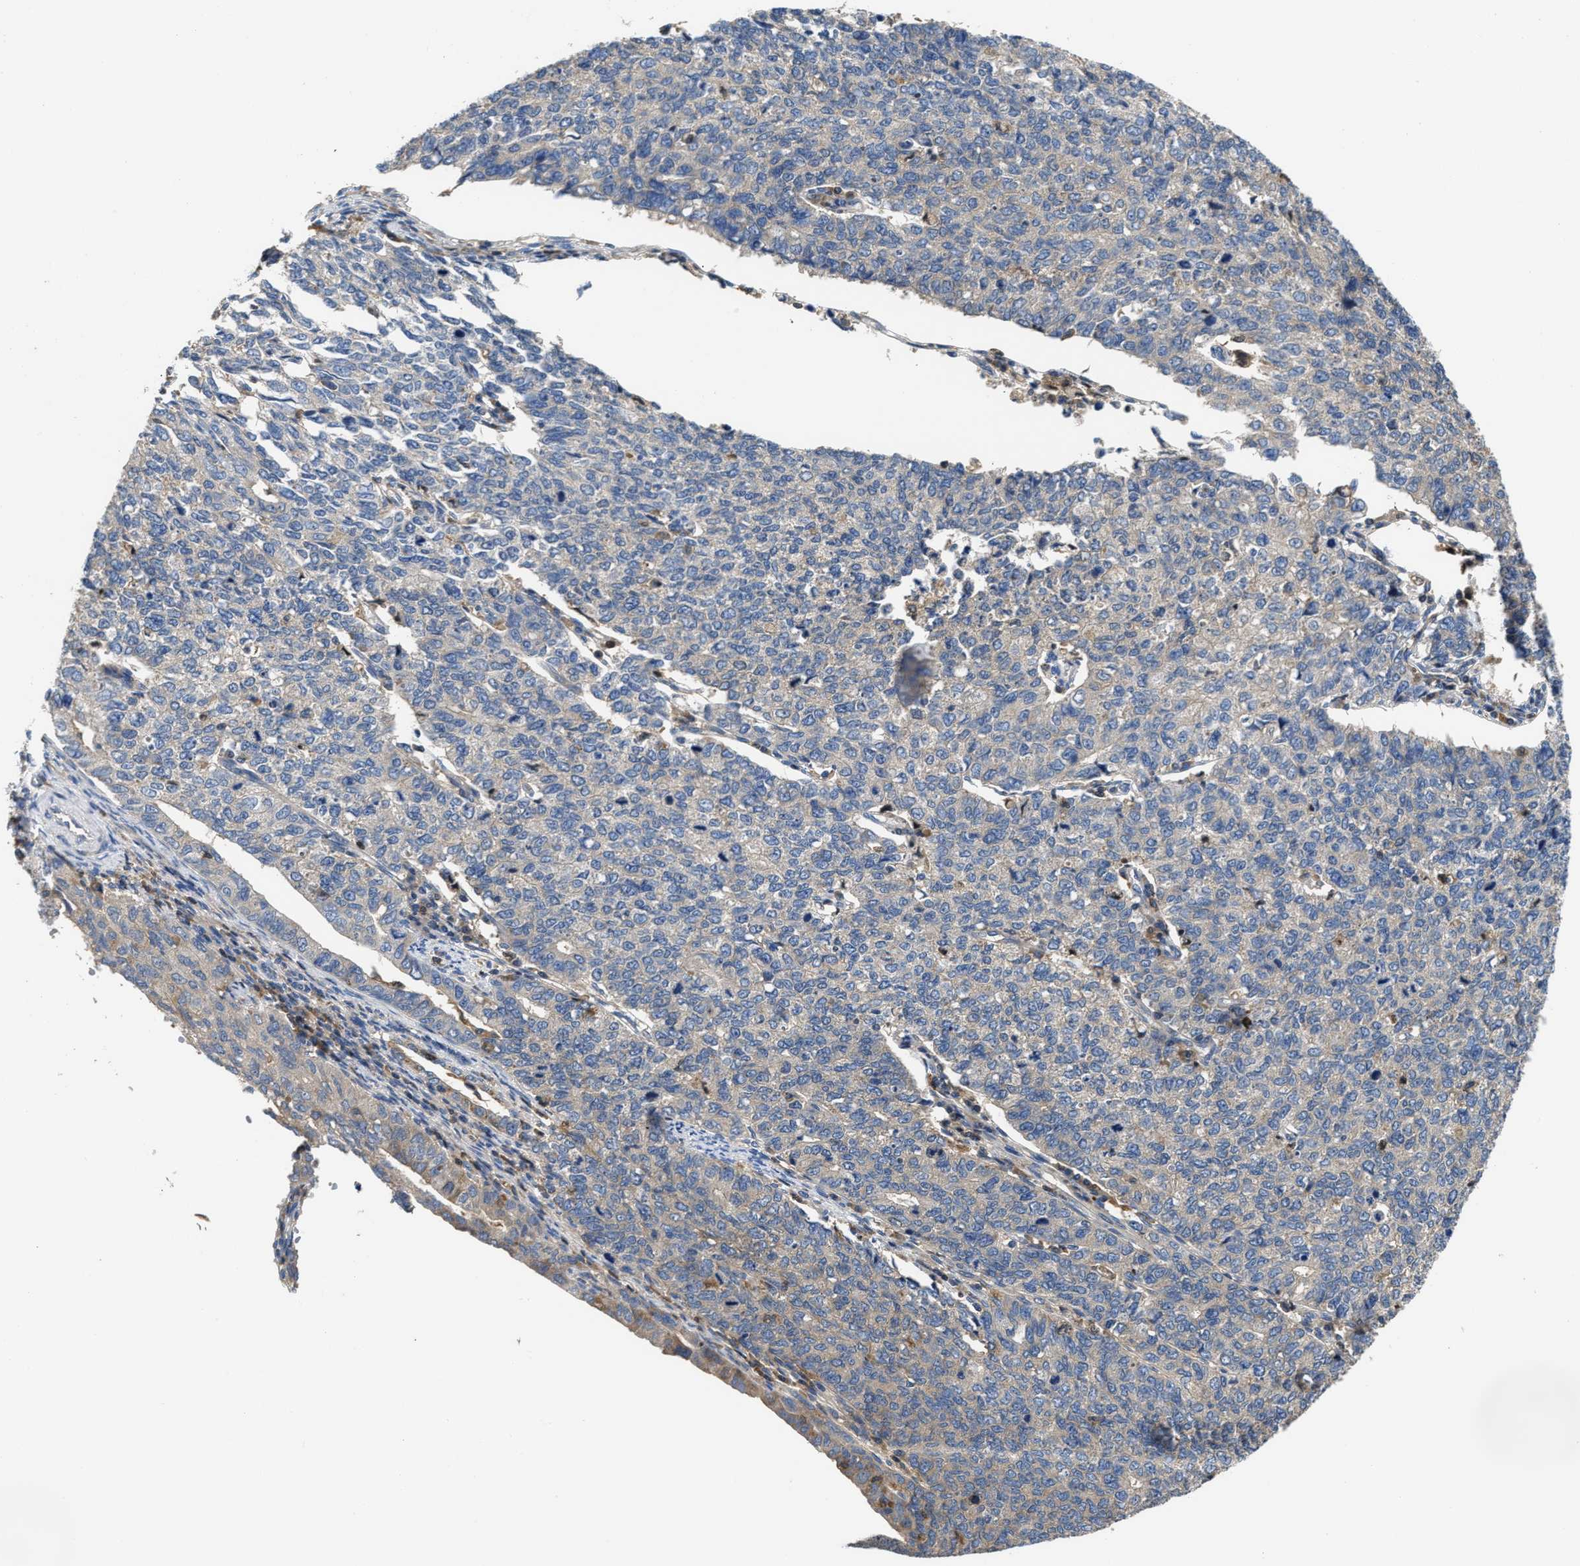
{"staining": {"intensity": "negative", "quantity": "none", "location": "none"}, "tissue": "cervical cancer", "cell_type": "Tumor cells", "image_type": "cancer", "snomed": [{"axis": "morphology", "description": "Squamous cell carcinoma, NOS"}, {"axis": "topography", "description": "Cervix"}], "caption": "Immunohistochemistry image of neoplastic tissue: human cervical cancer stained with DAB reveals no significant protein expression in tumor cells.", "gene": "OSTF1", "patient": {"sex": "female", "age": 63}}